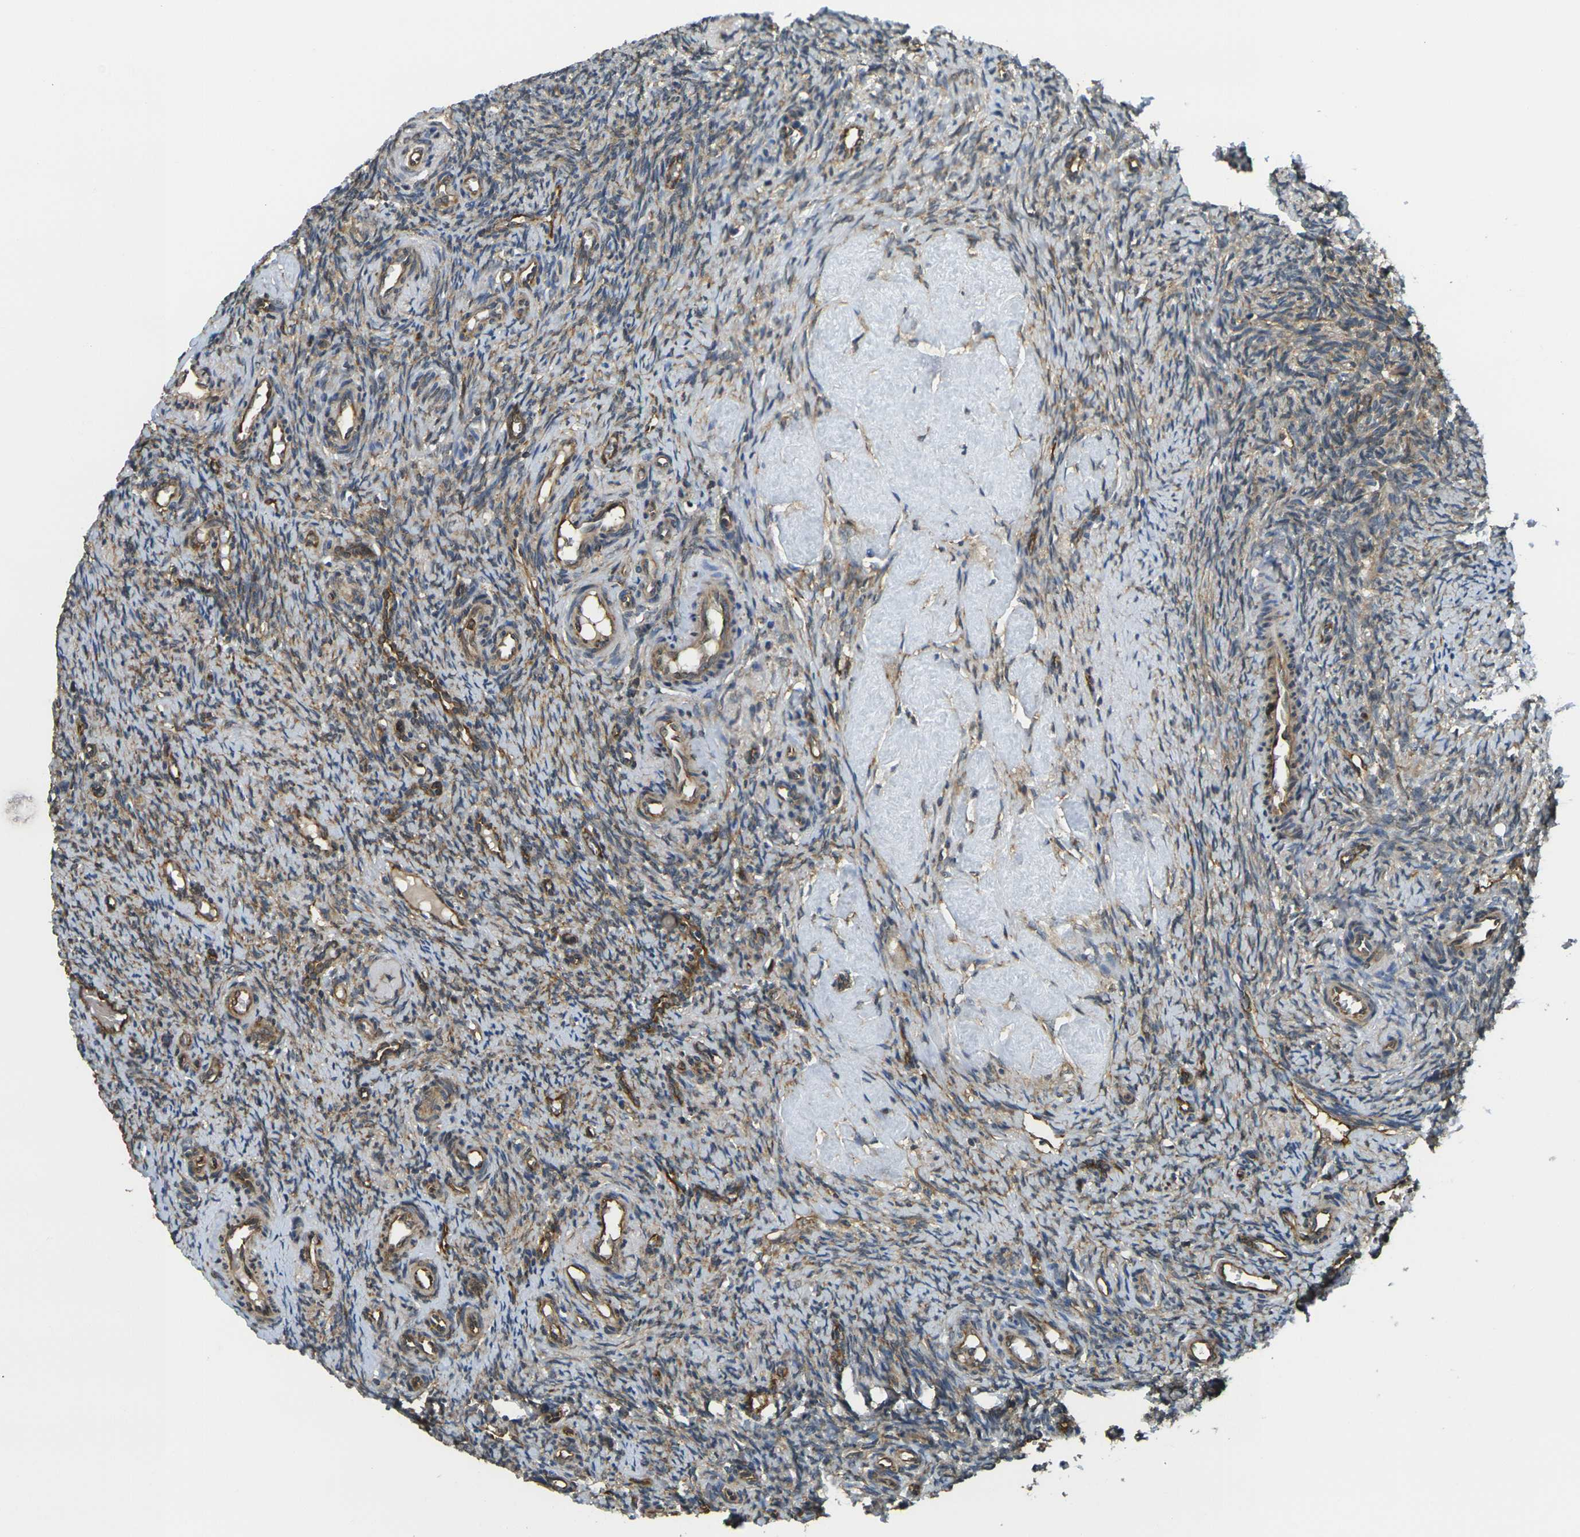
{"staining": {"intensity": "moderate", "quantity": "25%-75%", "location": "cytoplasmic/membranous"}, "tissue": "ovary", "cell_type": "Ovarian stroma cells", "image_type": "normal", "snomed": [{"axis": "morphology", "description": "Normal tissue, NOS"}, {"axis": "topography", "description": "Ovary"}], "caption": "This photomicrograph displays IHC staining of normal human ovary, with medium moderate cytoplasmic/membranous staining in approximately 25%-75% of ovarian stroma cells.", "gene": "CAST", "patient": {"sex": "female", "age": 41}}